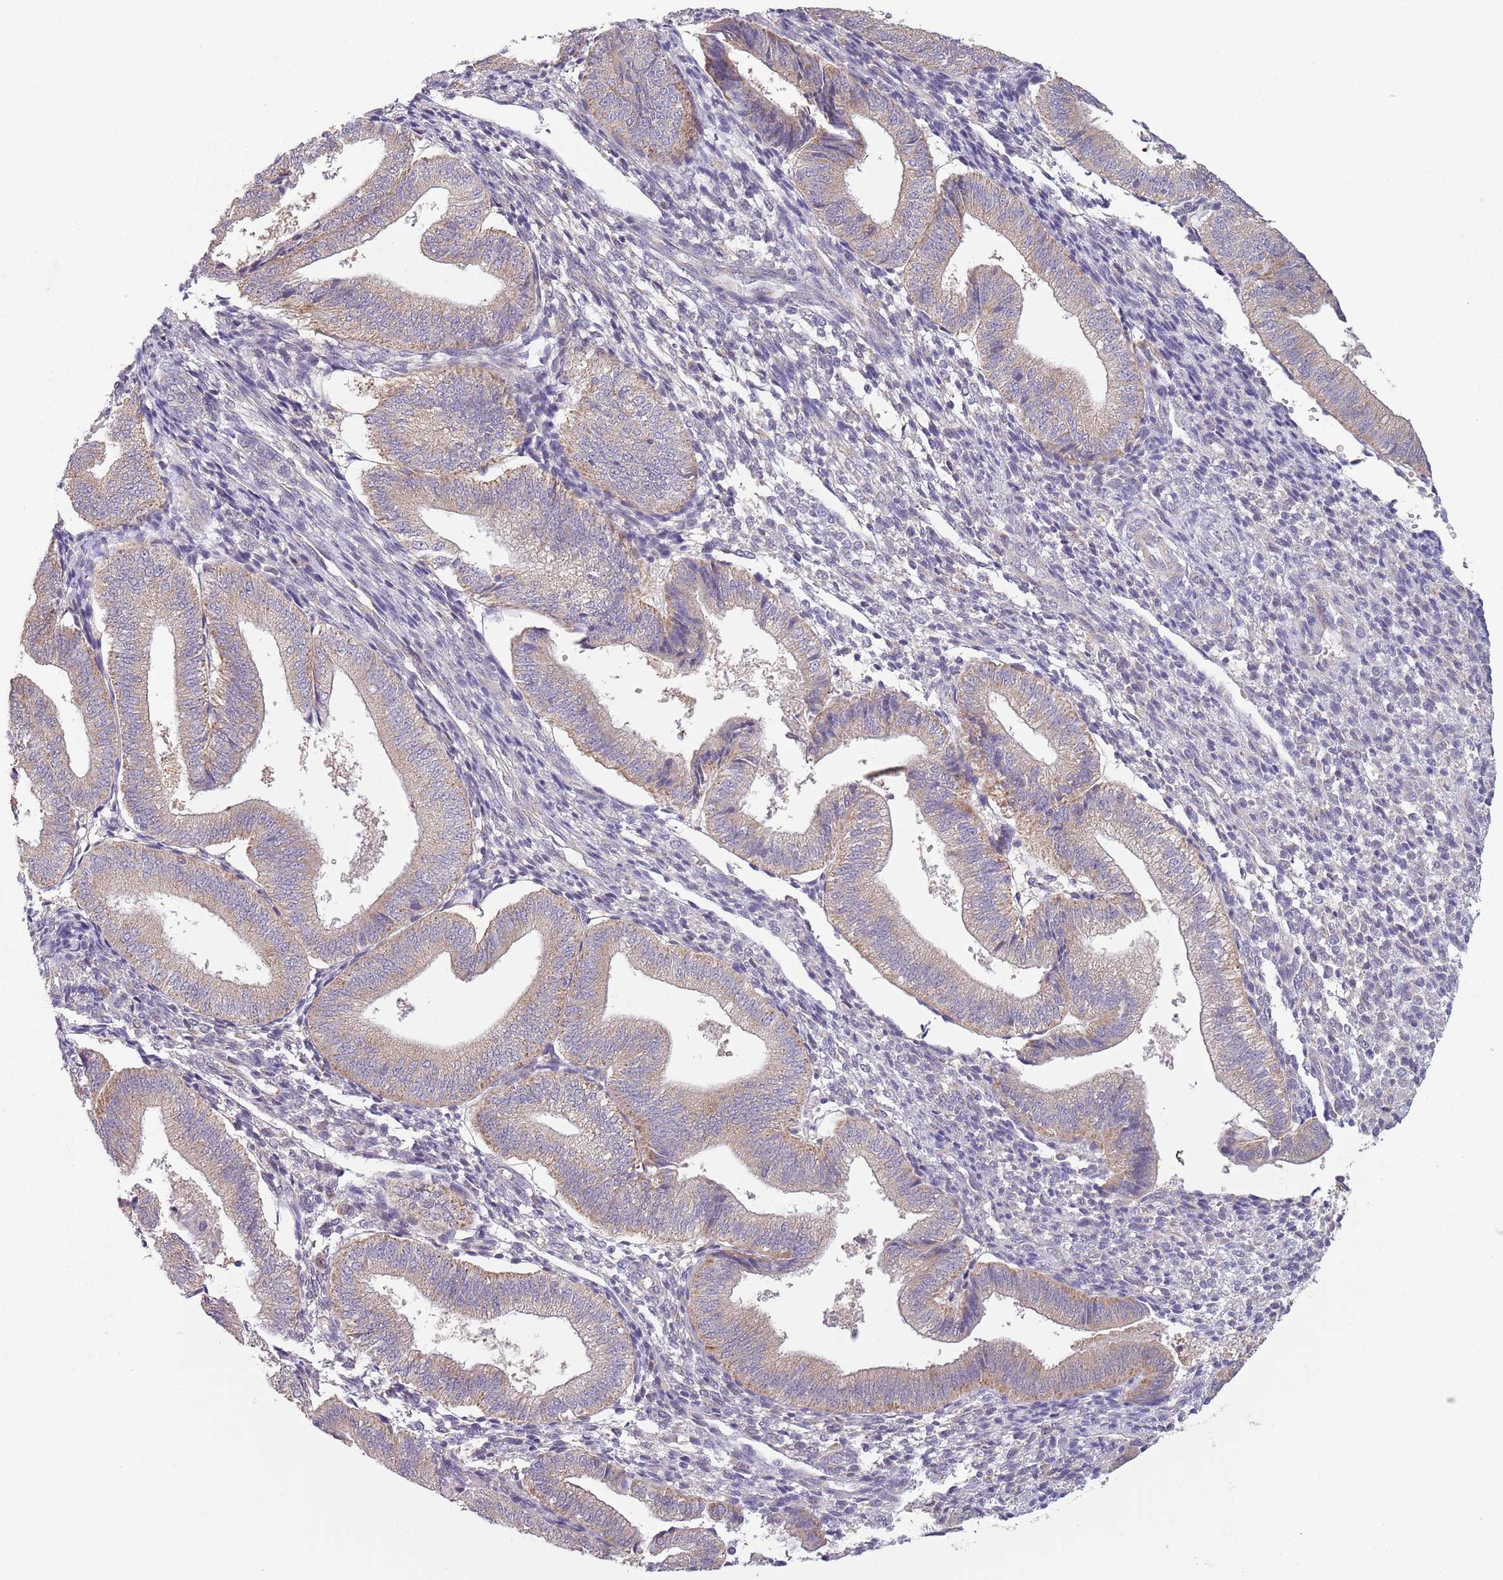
{"staining": {"intensity": "negative", "quantity": "none", "location": "none"}, "tissue": "endometrium", "cell_type": "Cells in endometrial stroma", "image_type": "normal", "snomed": [{"axis": "morphology", "description": "Normal tissue, NOS"}, {"axis": "topography", "description": "Endometrium"}], "caption": "This is an immunohistochemistry (IHC) micrograph of unremarkable human endometrium. There is no staining in cells in endometrial stroma.", "gene": "COQ5", "patient": {"sex": "female", "age": 34}}